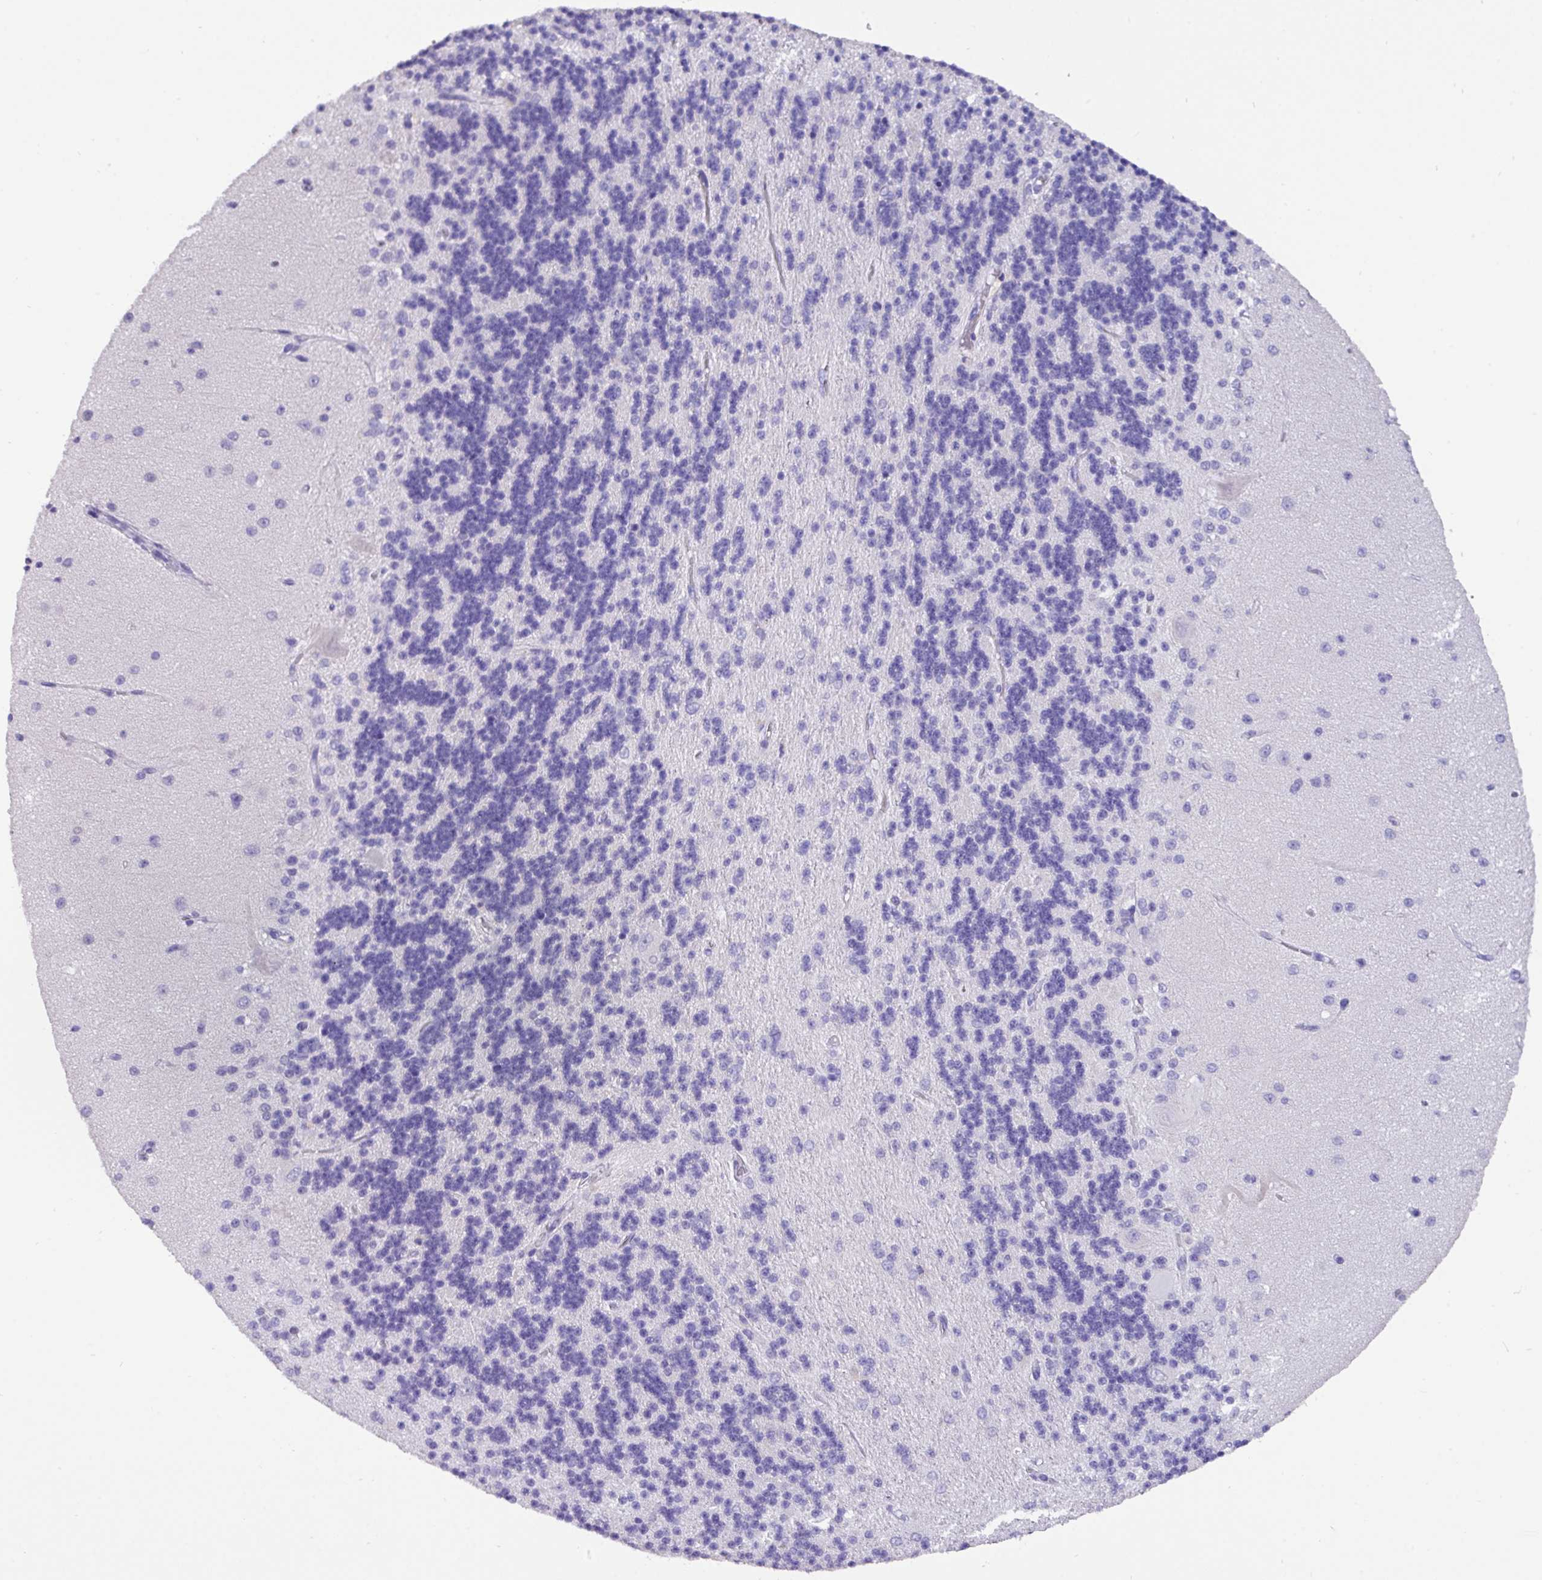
{"staining": {"intensity": "negative", "quantity": "none", "location": "none"}, "tissue": "cerebellum", "cell_type": "Cells in granular layer", "image_type": "normal", "snomed": [{"axis": "morphology", "description": "Normal tissue, NOS"}, {"axis": "topography", "description": "Cerebellum"}], "caption": "There is no significant positivity in cells in granular layer of cerebellum. (Brightfield microscopy of DAB (3,3'-diaminobenzidine) immunohistochemistry at high magnification).", "gene": "EPCAM", "patient": {"sex": "female", "age": 29}}